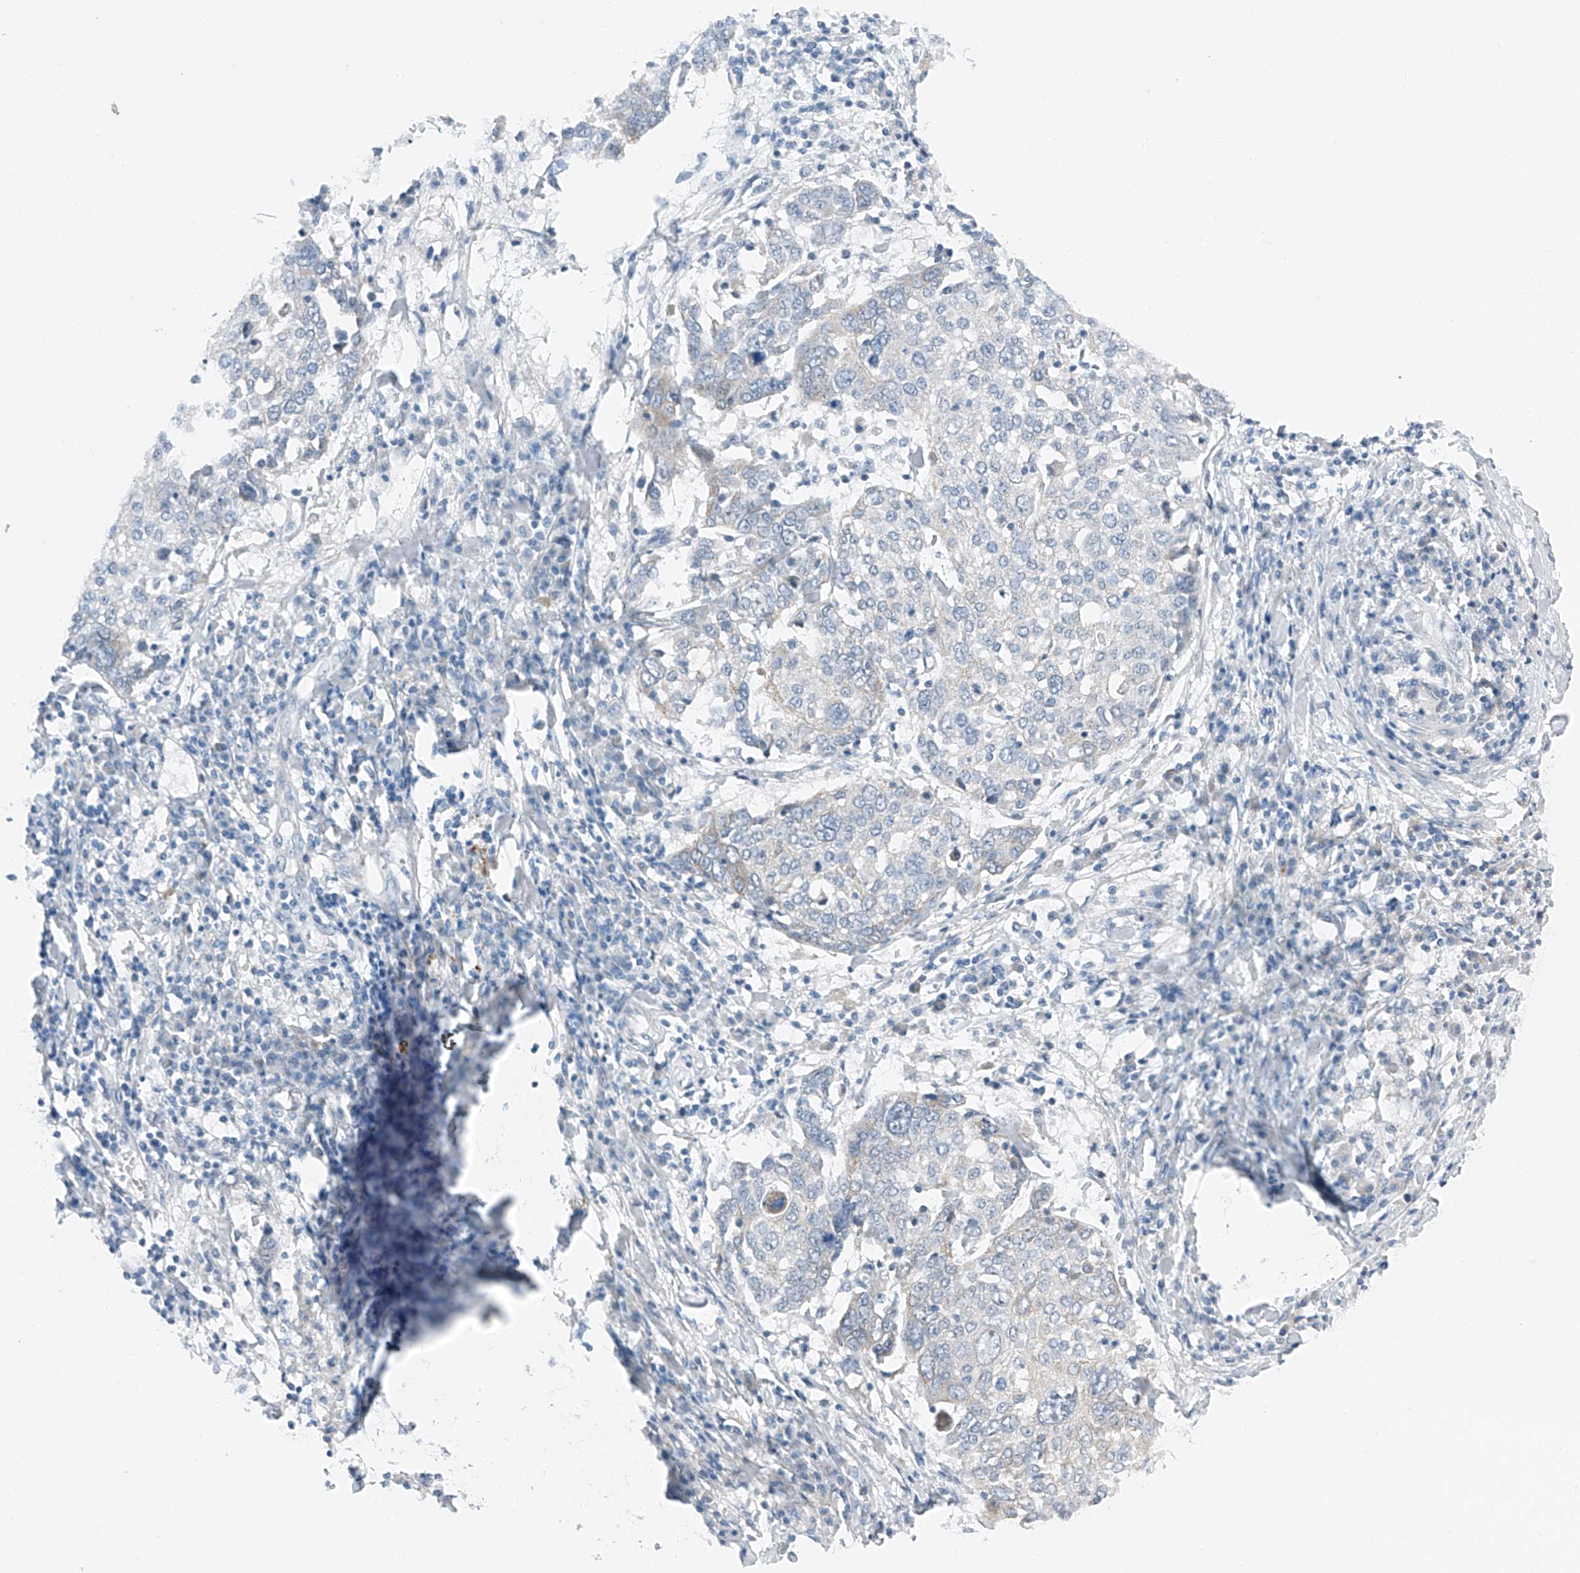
{"staining": {"intensity": "negative", "quantity": "none", "location": "none"}, "tissue": "lung cancer", "cell_type": "Tumor cells", "image_type": "cancer", "snomed": [{"axis": "morphology", "description": "Squamous cell carcinoma, NOS"}, {"axis": "topography", "description": "Lung"}], "caption": "This is an immunohistochemistry (IHC) micrograph of human lung cancer (squamous cell carcinoma). There is no expression in tumor cells.", "gene": "MDGA1", "patient": {"sex": "male", "age": 65}}